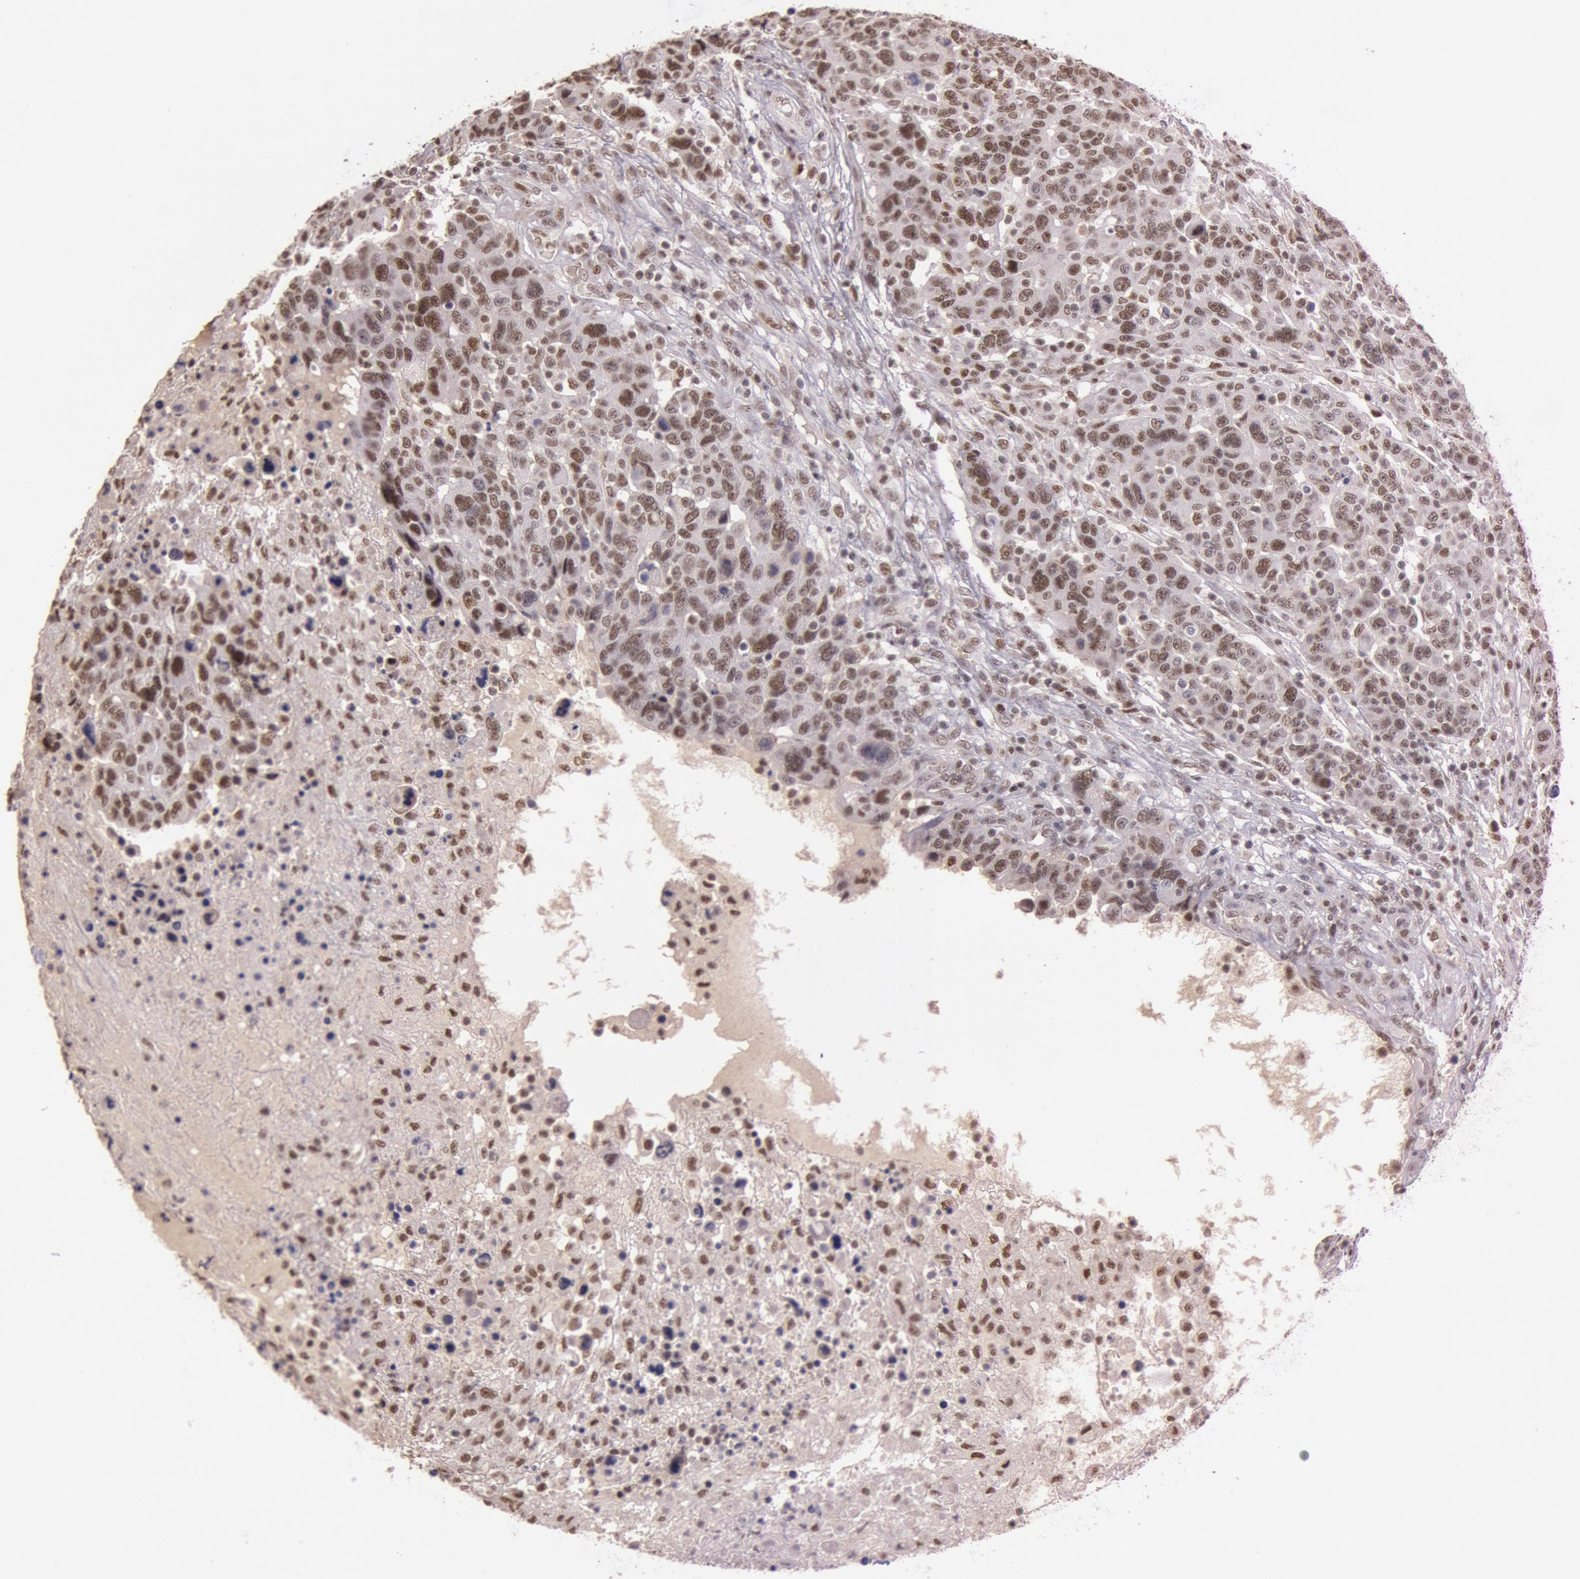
{"staining": {"intensity": "moderate", "quantity": ">75%", "location": "nuclear"}, "tissue": "breast cancer", "cell_type": "Tumor cells", "image_type": "cancer", "snomed": [{"axis": "morphology", "description": "Duct carcinoma"}, {"axis": "topography", "description": "Breast"}], "caption": "The photomicrograph shows a brown stain indicating the presence of a protein in the nuclear of tumor cells in breast invasive ductal carcinoma.", "gene": "TASL", "patient": {"sex": "female", "age": 37}}